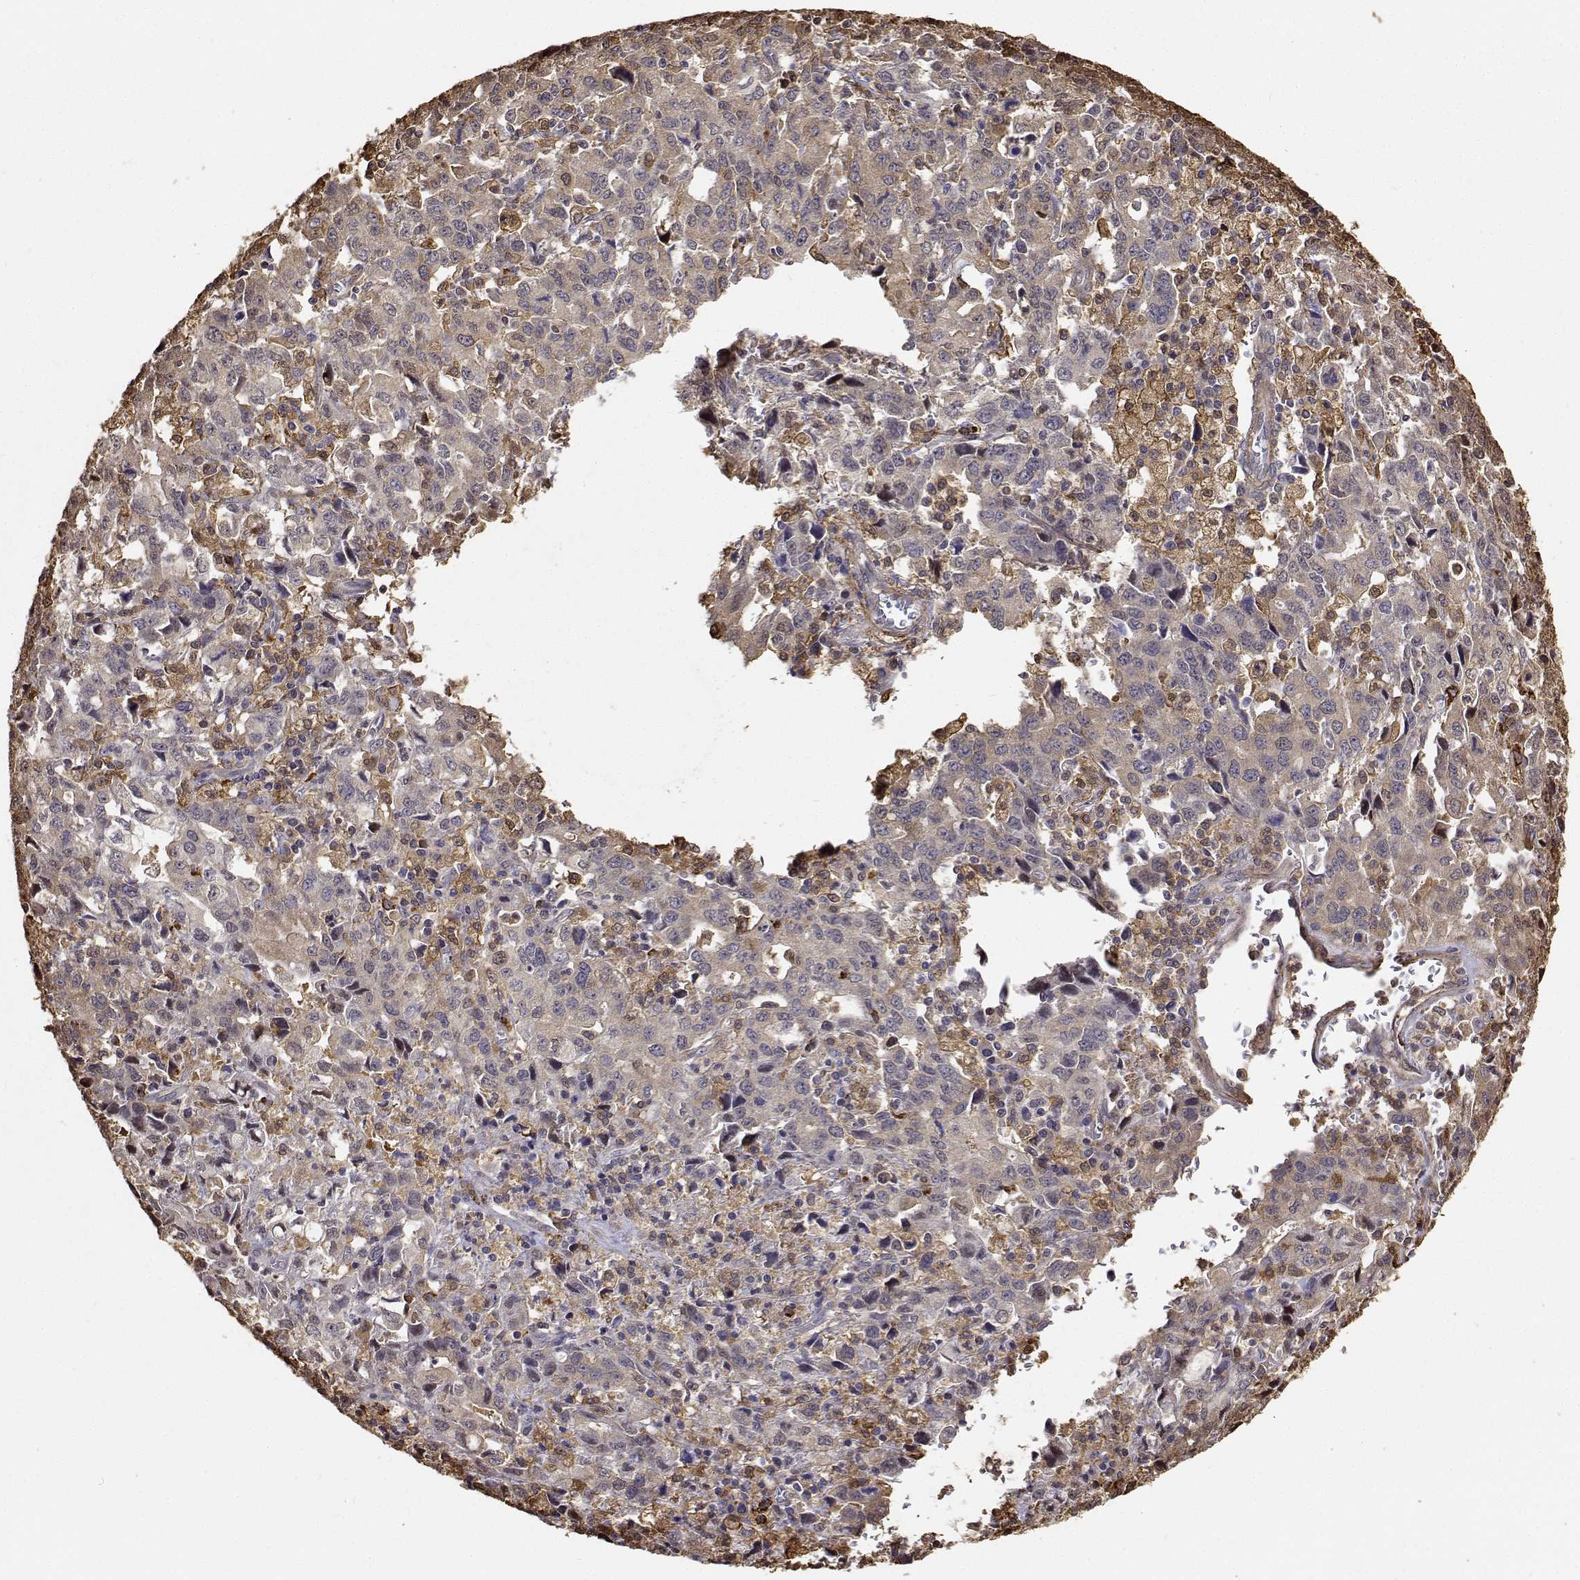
{"staining": {"intensity": "negative", "quantity": "none", "location": "none"}, "tissue": "stomach cancer", "cell_type": "Tumor cells", "image_type": "cancer", "snomed": [{"axis": "morphology", "description": "Adenocarcinoma, NOS"}, {"axis": "topography", "description": "Stomach, upper"}], "caption": "The immunohistochemistry image has no significant expression in tumor cells of stomach cancer (adenocarcinoma) tissue. The staining is performed using DAB brown chromogen with nuclei counter-stained in using hematoxylin.", "gene": "PCID2", "patient": {"sex": "male", "age": 85}}